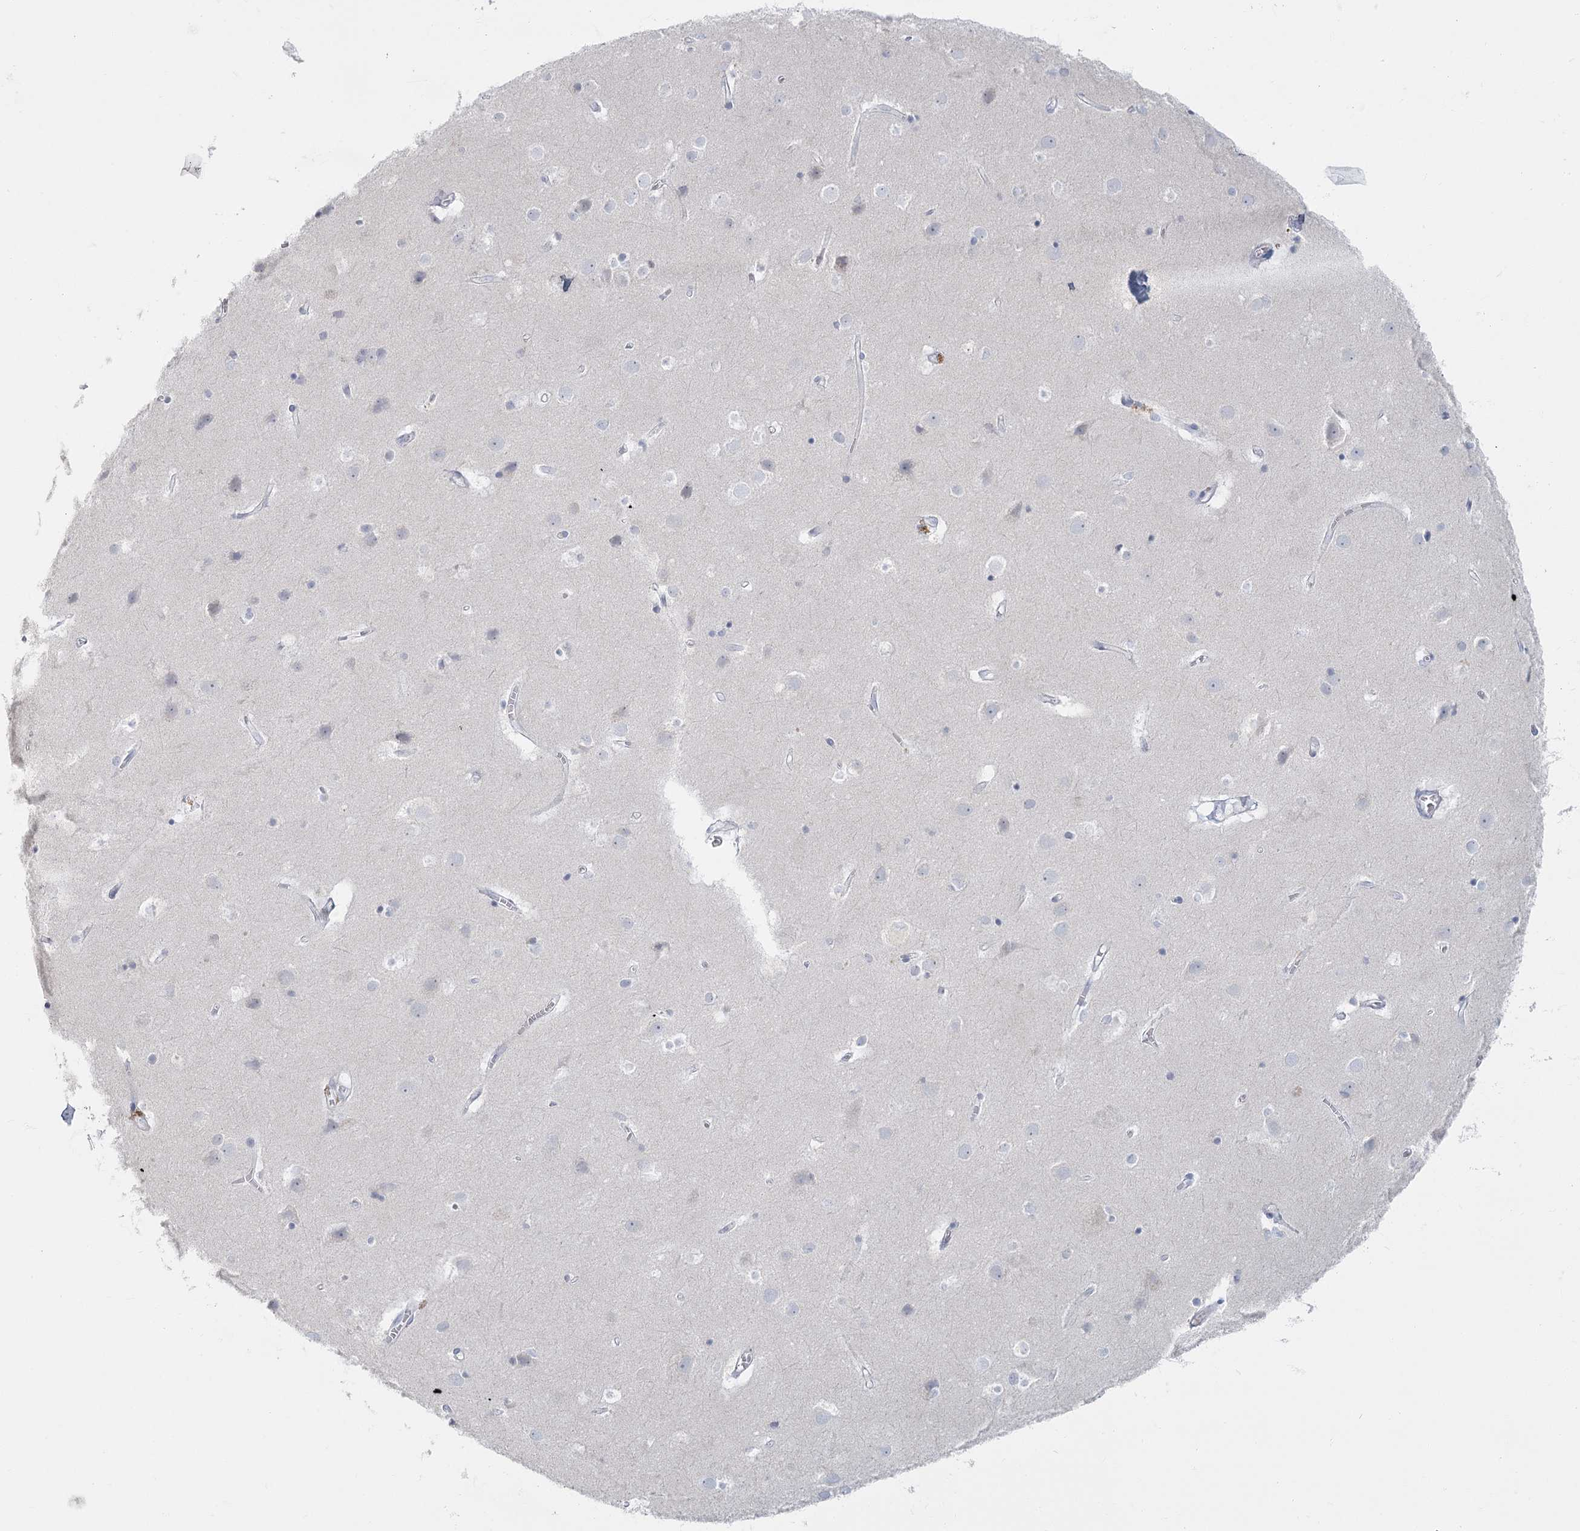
{"staining": {"intensity": "negative", "quantity": "none", "location": "none"}, "tissue": "cerebral cortex", "cell_type": "Endothelial cells", "image_type": "normal", "snomed": [{"axis": "morphology", "description": "Normal tissue, NOS"}, {"axis": "topography", "description": "Cerebral cortex"}], "caption": "The IHC micrograph has no significant staining in endothelial cells of cerebral cortex. (DAB IHC visualized using brightfield microscopy, high magnification).", "gene": "FAM110C", "patient": {"sex": "male", "age": 54}}